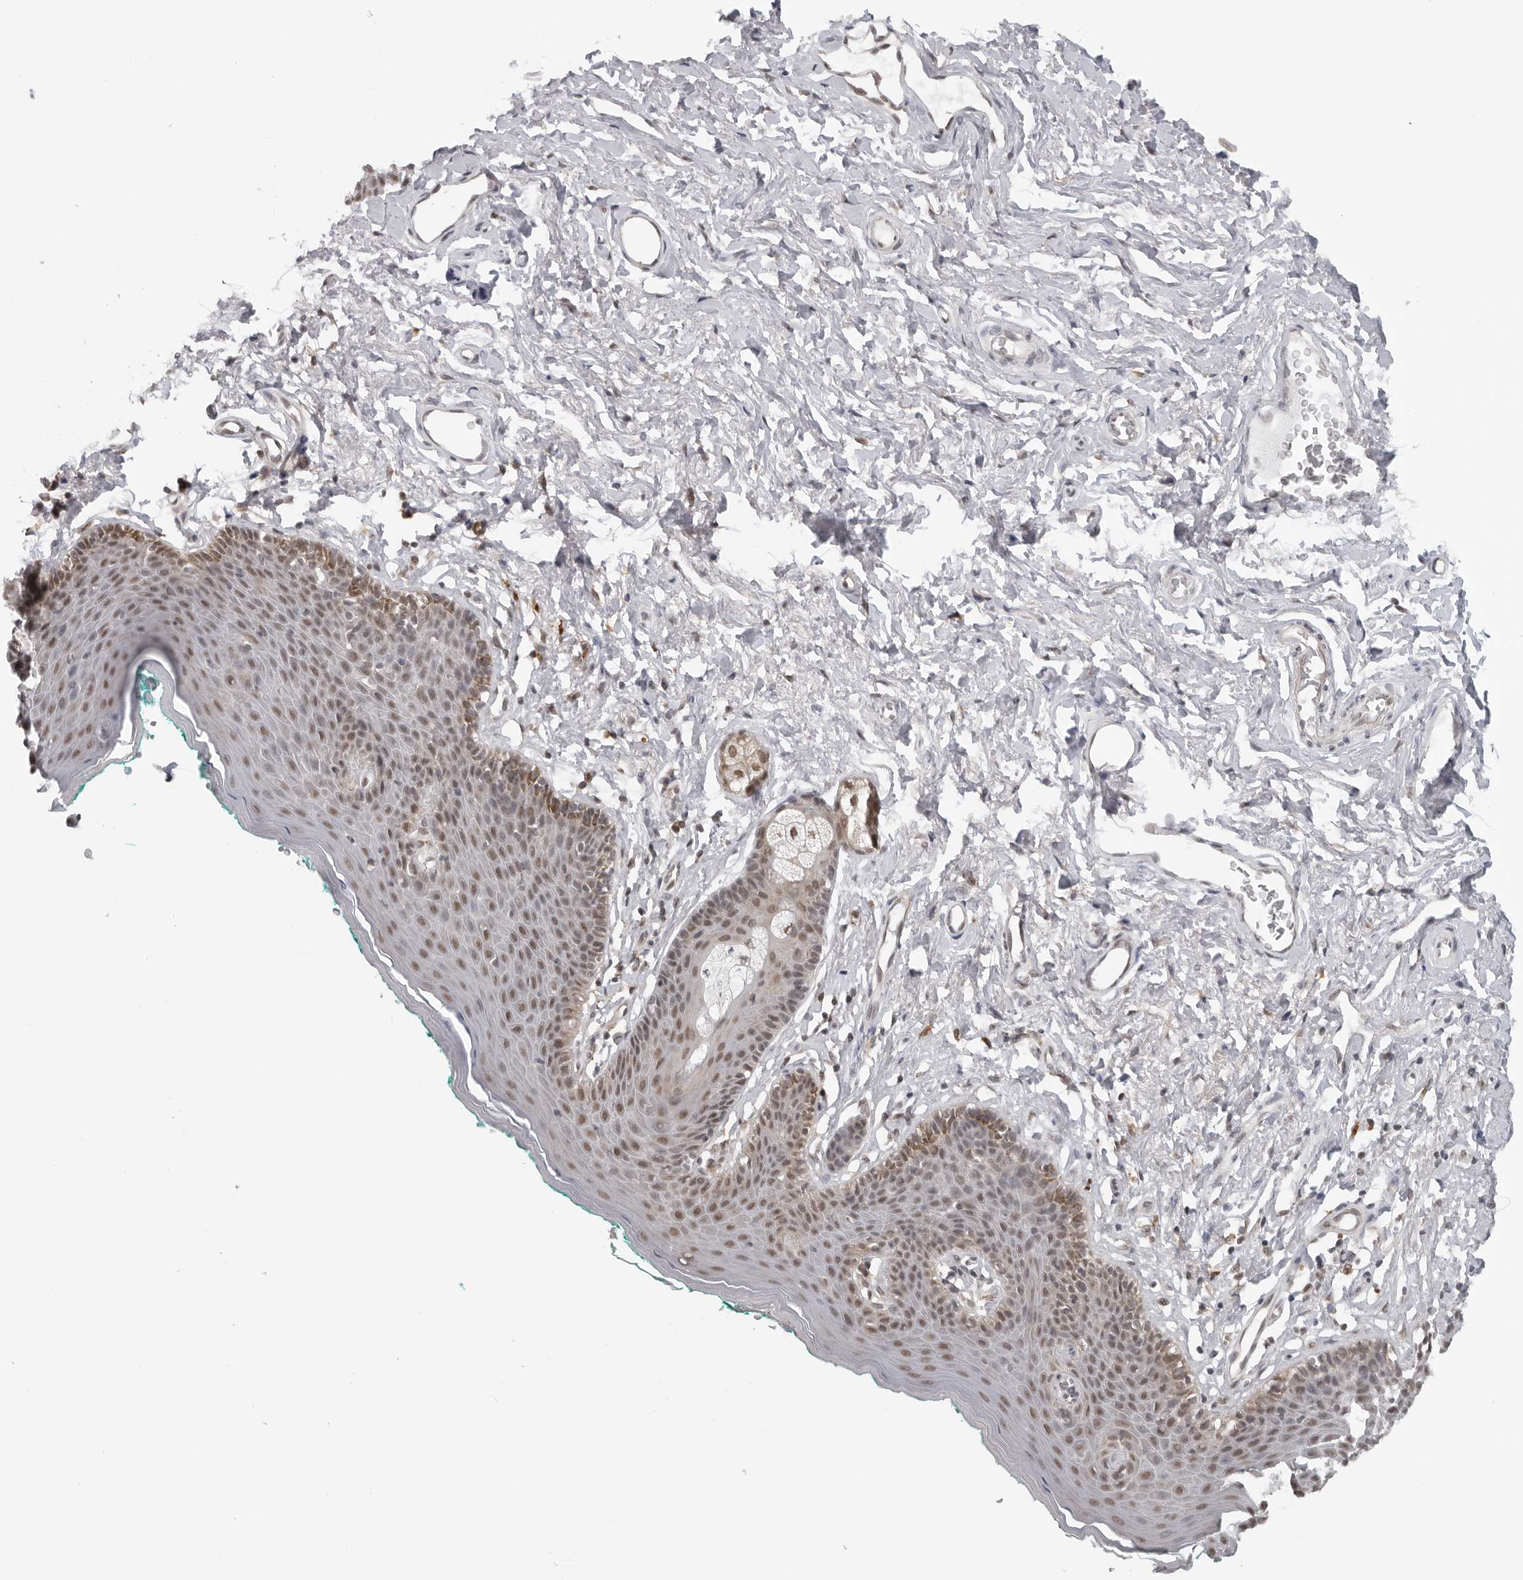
{"staining": {"intensity": "moderate", "quantity": "25%-75%", "location": "nuclear"}, "tissue": "skin", "cell_type": "Epidermal cells", "image_type": "normal", "snomed": [{"axis": "morphology", "description": "Normal tissue, NOS"}, {"axis": "topography", "description": "Vulva"}], "caption": "Human skin stained for a protein (brown) reveals moderate nuclear positive expression in about 25%-75% of epidermal cells.", "gene": "MAF", "patient": {"sex": "female", "age": 66}}